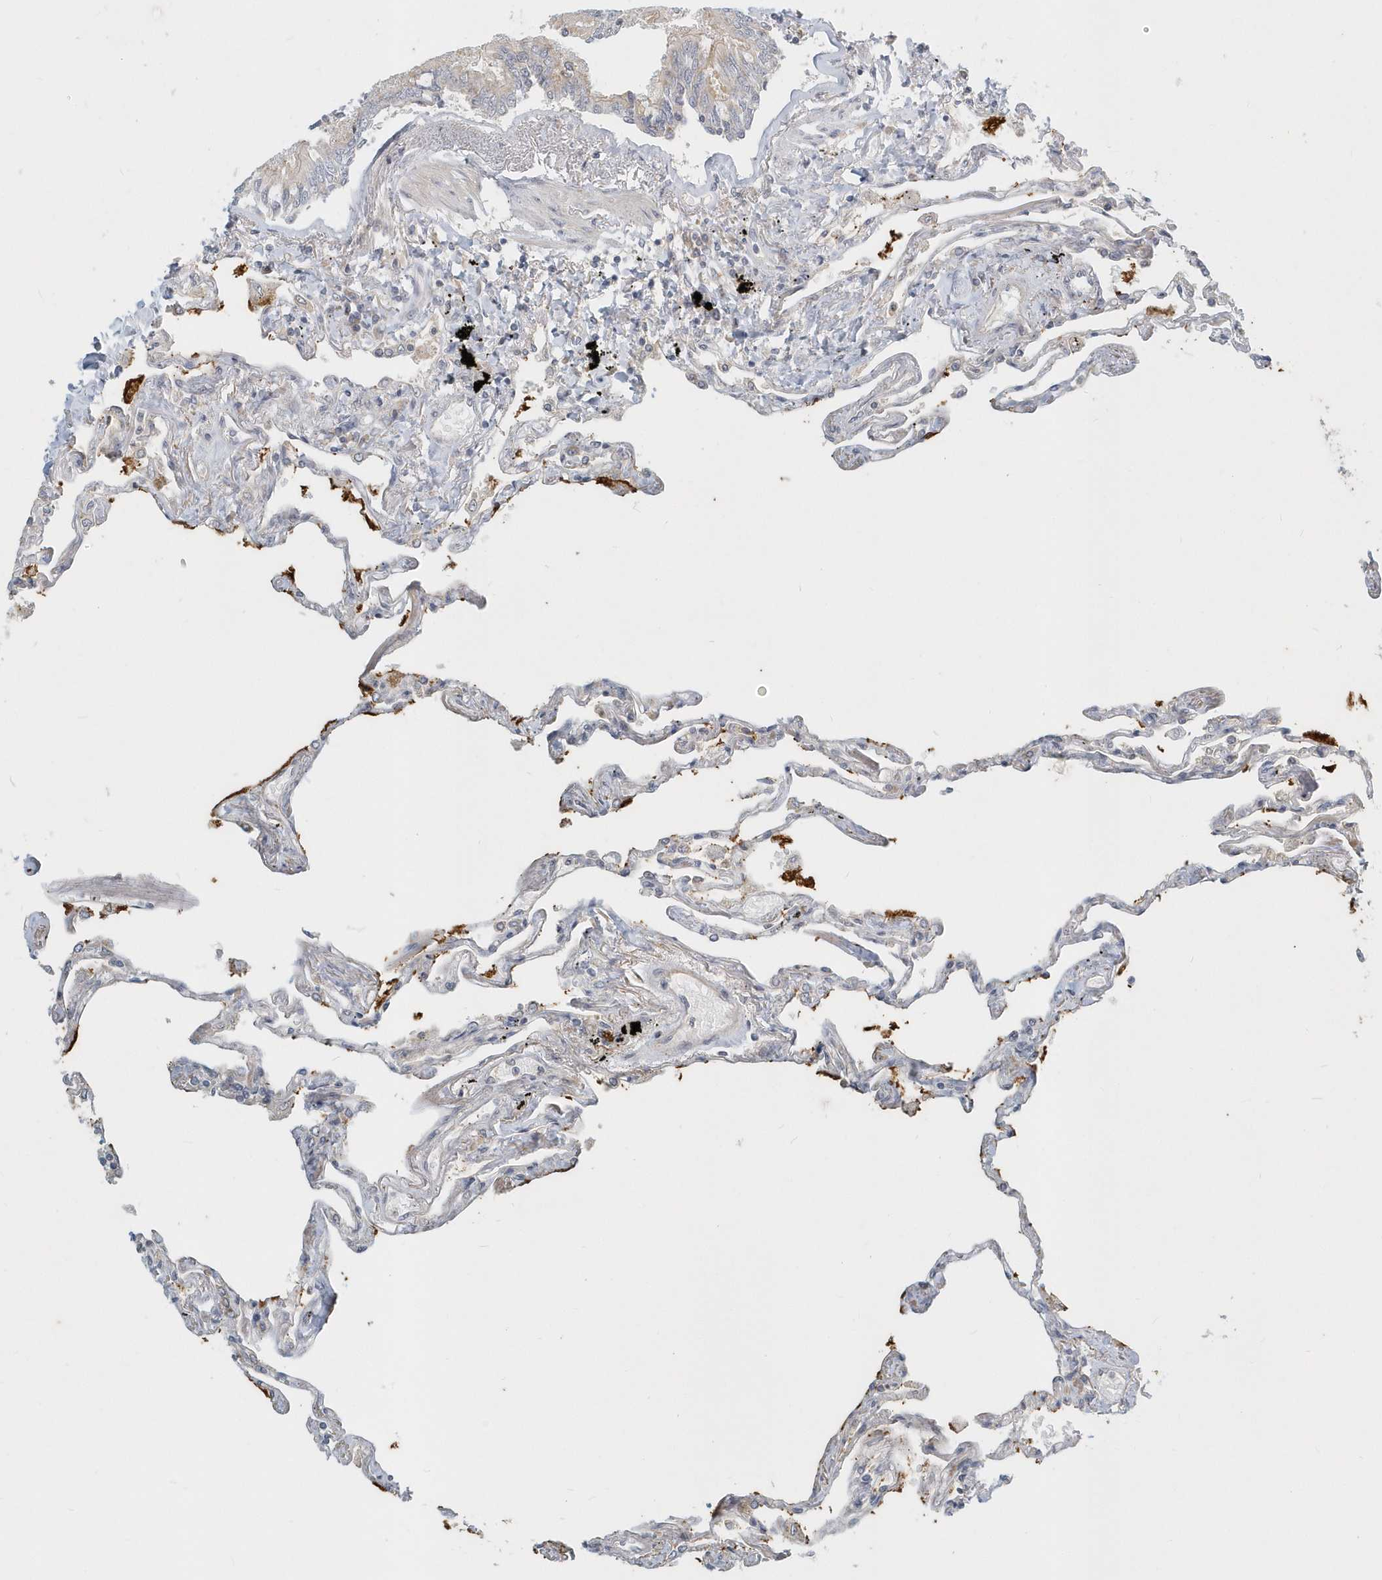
{"staining": {"intensity": "weak", "quantity": "<25%", "location": "cytoplasmic/membranous"}, "tissue": "lung", "cell_type": "Alveolar cells", "image_type": "normal", "snomed": [{"axis": "morphology", "description": "Normal tissue, NOS"}, {"axis": "topography", "description": "Lung"}], "caption": "A high-resolution histopathology image shows immunohistochemistry staining of normal lung, which reveals no significant staining in alveolar cells. The staining is performed using DAB (3,3'-diaminobenzidine) brown chromogen with nuclei counter-stained in using hematoxylin.", "gene": "NAPB", "patient": {"sex": "female", "age": 67}}